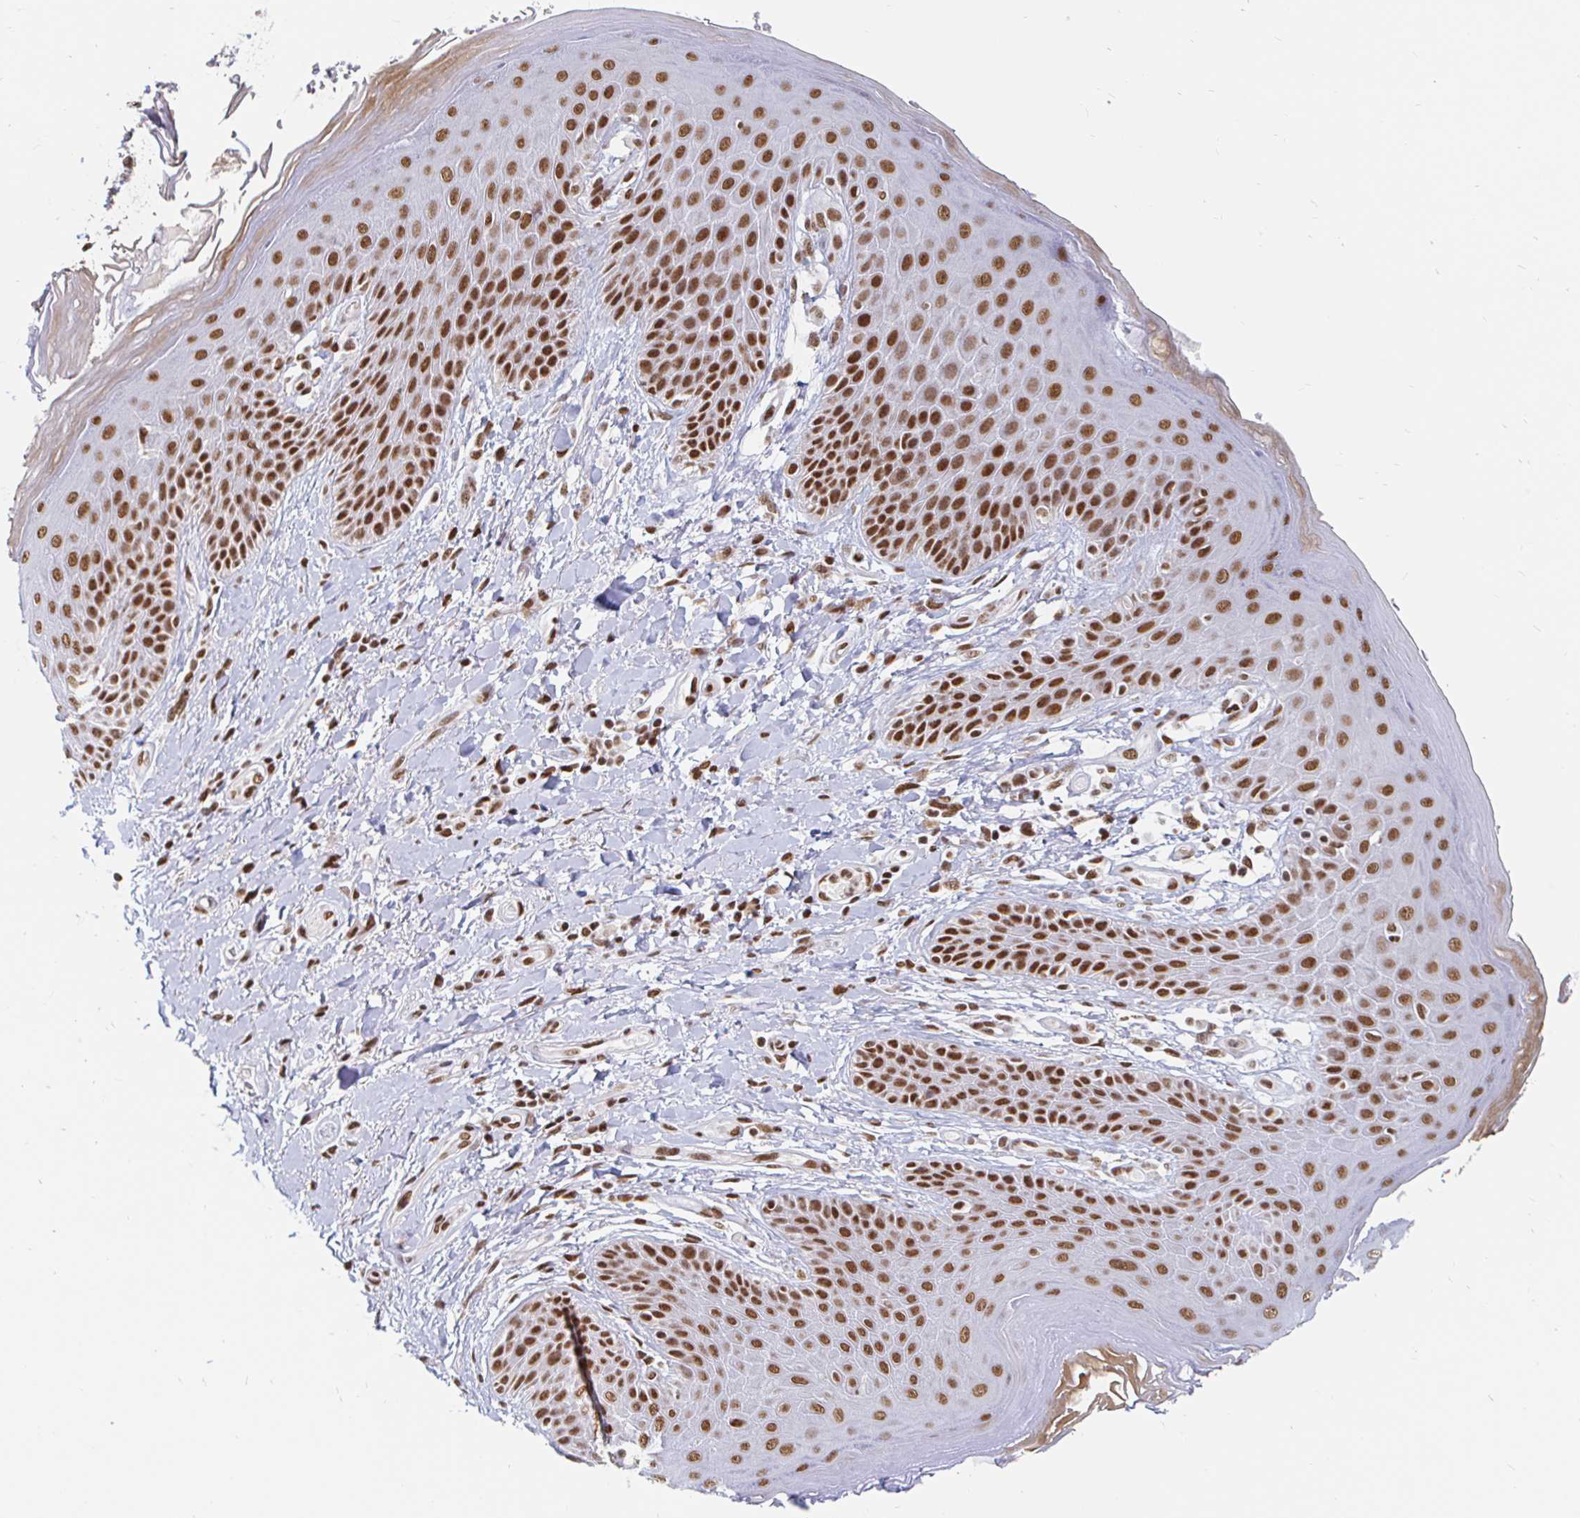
{"staining": {"intensity": "moderate", "quantity": ">75%", "location": "nuclear"}, "tissue": "skin", "cell_type": "Epidermal cells", "image_type": "normal", "snomed": [{"axis": "morphology", "description": "Normal tissue, NOS"}, {"axis": "topography", "description": "Anal"}, {"axis": "topography", "description": "Peripheral nerve tissue"}], "caption": "IHC (DAB (3,3'-diaminobenzidine)) staining of benign skin displays moderate nuclear protein staining in approximately >75% of epidermal cells.", "gene": "RBMXL1", "patient": {"sex": "male", "age": 51}}